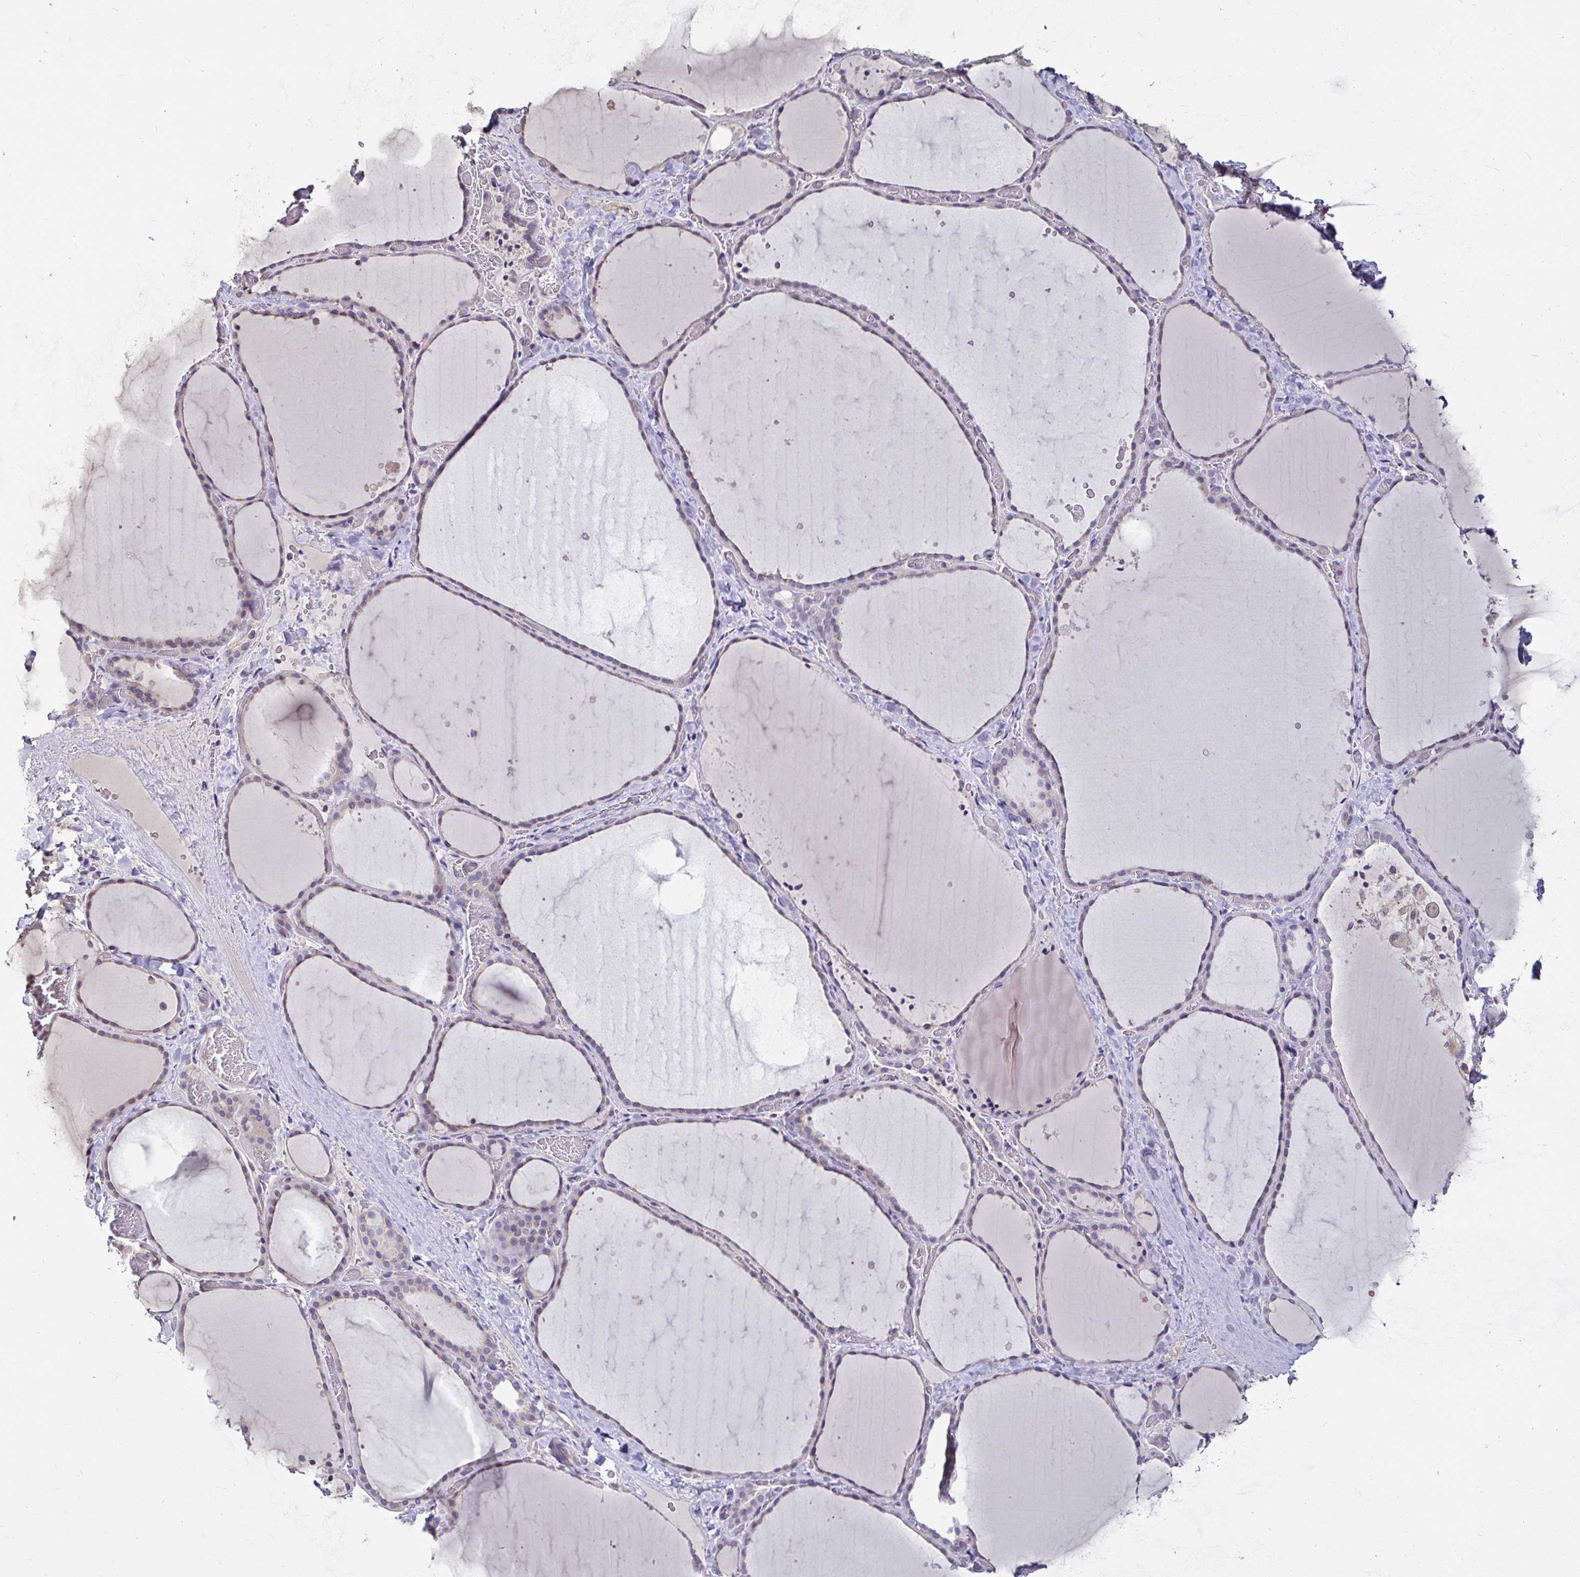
{"staining": {"intensity": "negative", "quantity": "none", "location": "none"}, "tissue": "thyroid gland", "cell_type": "Glandular cells", "image_type": "normal", "snomed": [{"axis": "morphology", "description": "Normal tissue, NOS"}, {"axis": "topography", "description": "Thyroid gland"}], "caption": "This is a histopathology image of immunohistochemistry staining of benign thyroid gland, which shows no positivity in glandular cells. (Brightfield microscopy of DAB IHC at high magnification).", "gene": "ANLN", "patient": {"sex": "female", "age": 36}}